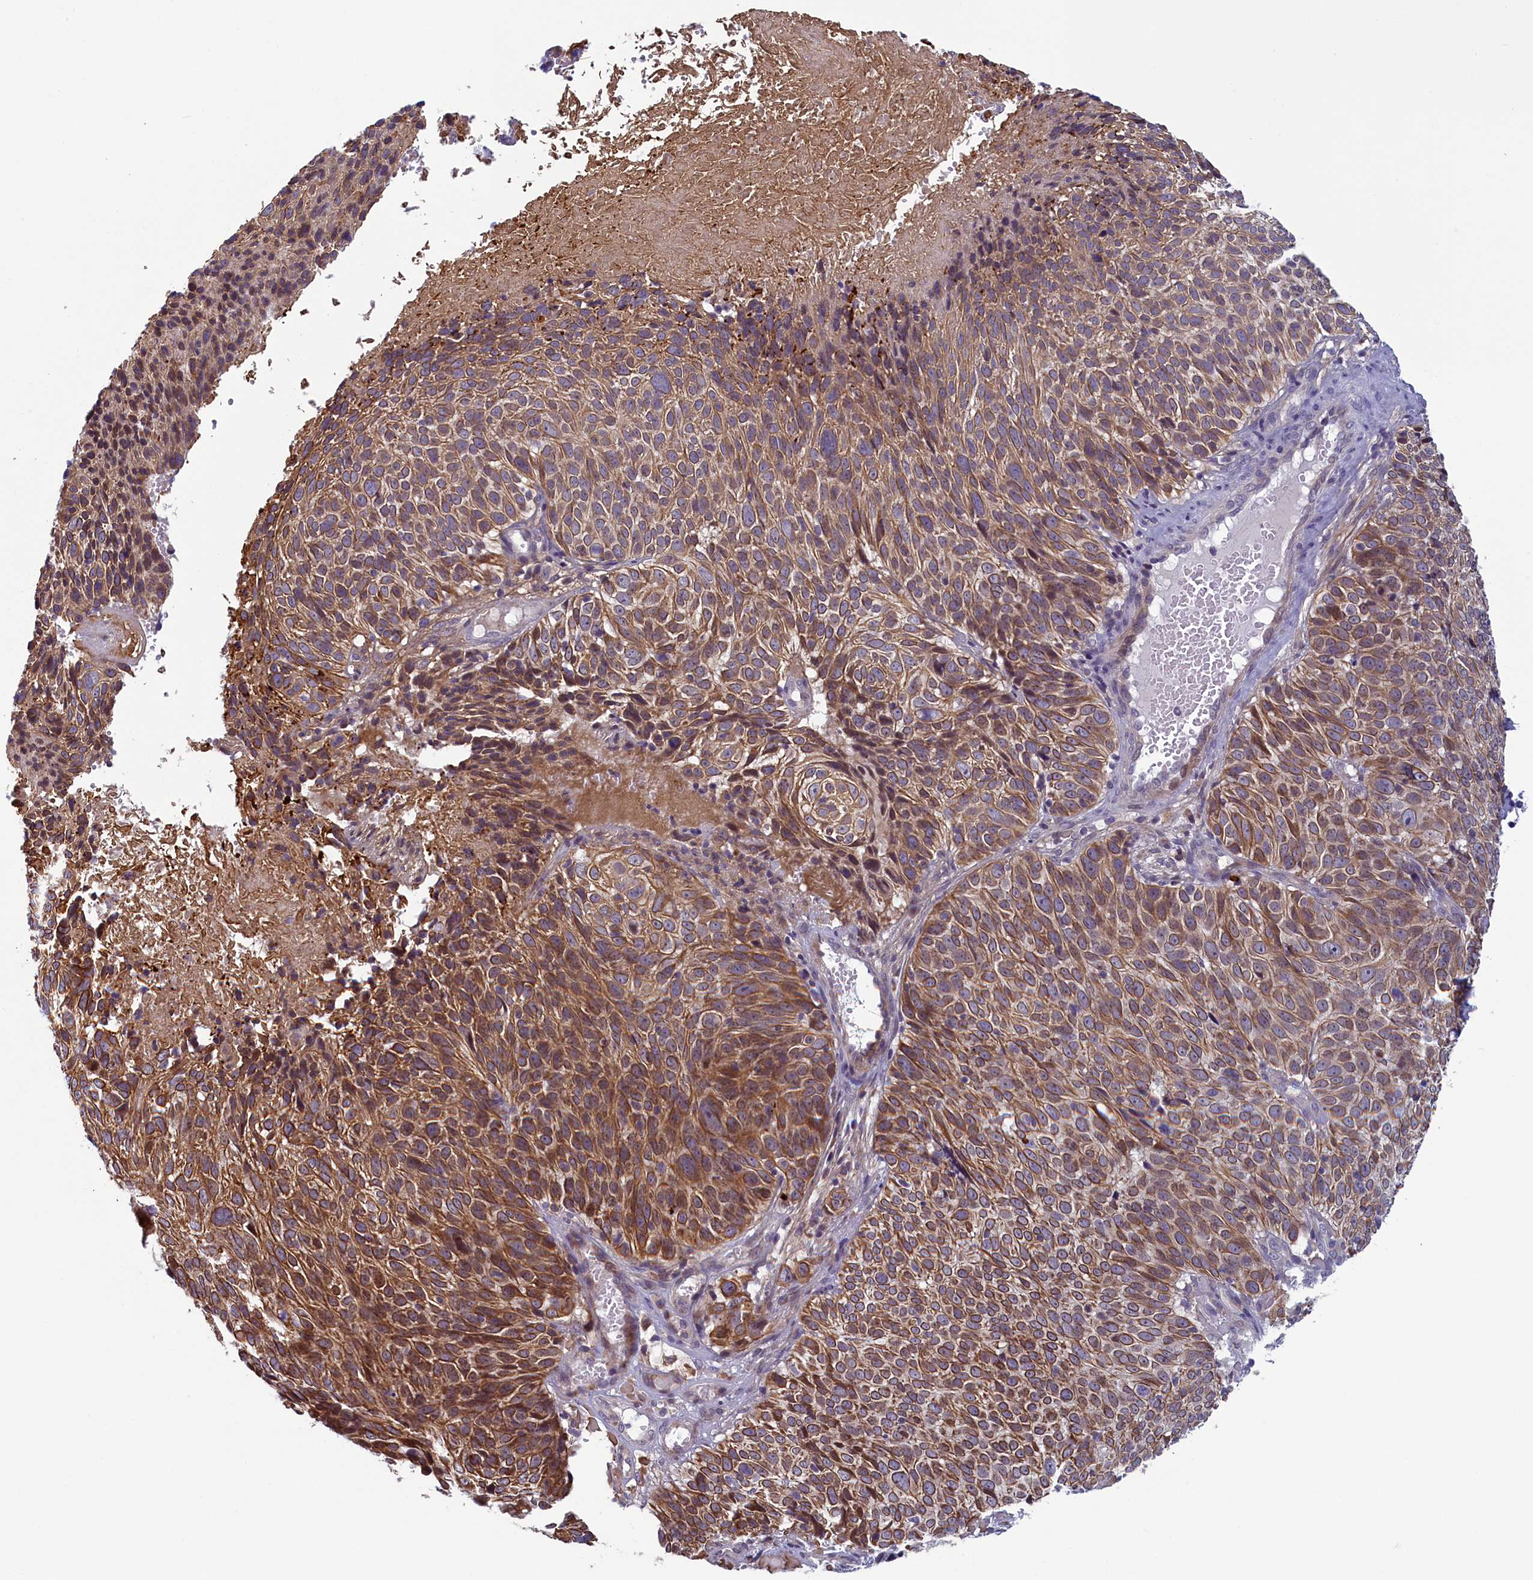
{"staining": {"intensity": "moderate", "quantity": ">75%", "location": "cytoplasmic/membranous"}, "tissue": "cervical cancer", "cell_type": "Tumor cells", "image_type": "cancer", "snomed": [{"axis": "morphology", "description": "Squamous cell carcinoma, NOS"}, {"axis": "topography", "description": "Cervix"}], "caption": "Immunohistochemical staining of human cervical cancer (squamous cell carcinoma) displays medium levels of moderate cytoplasmic/membranous protein positivity in about >75% of tumor cells. (DAB IHC, brown staining for protein, blue staining for nuclei).", "gene": "ANKRD39", "patient": {"sex": "female", "age": 74}}